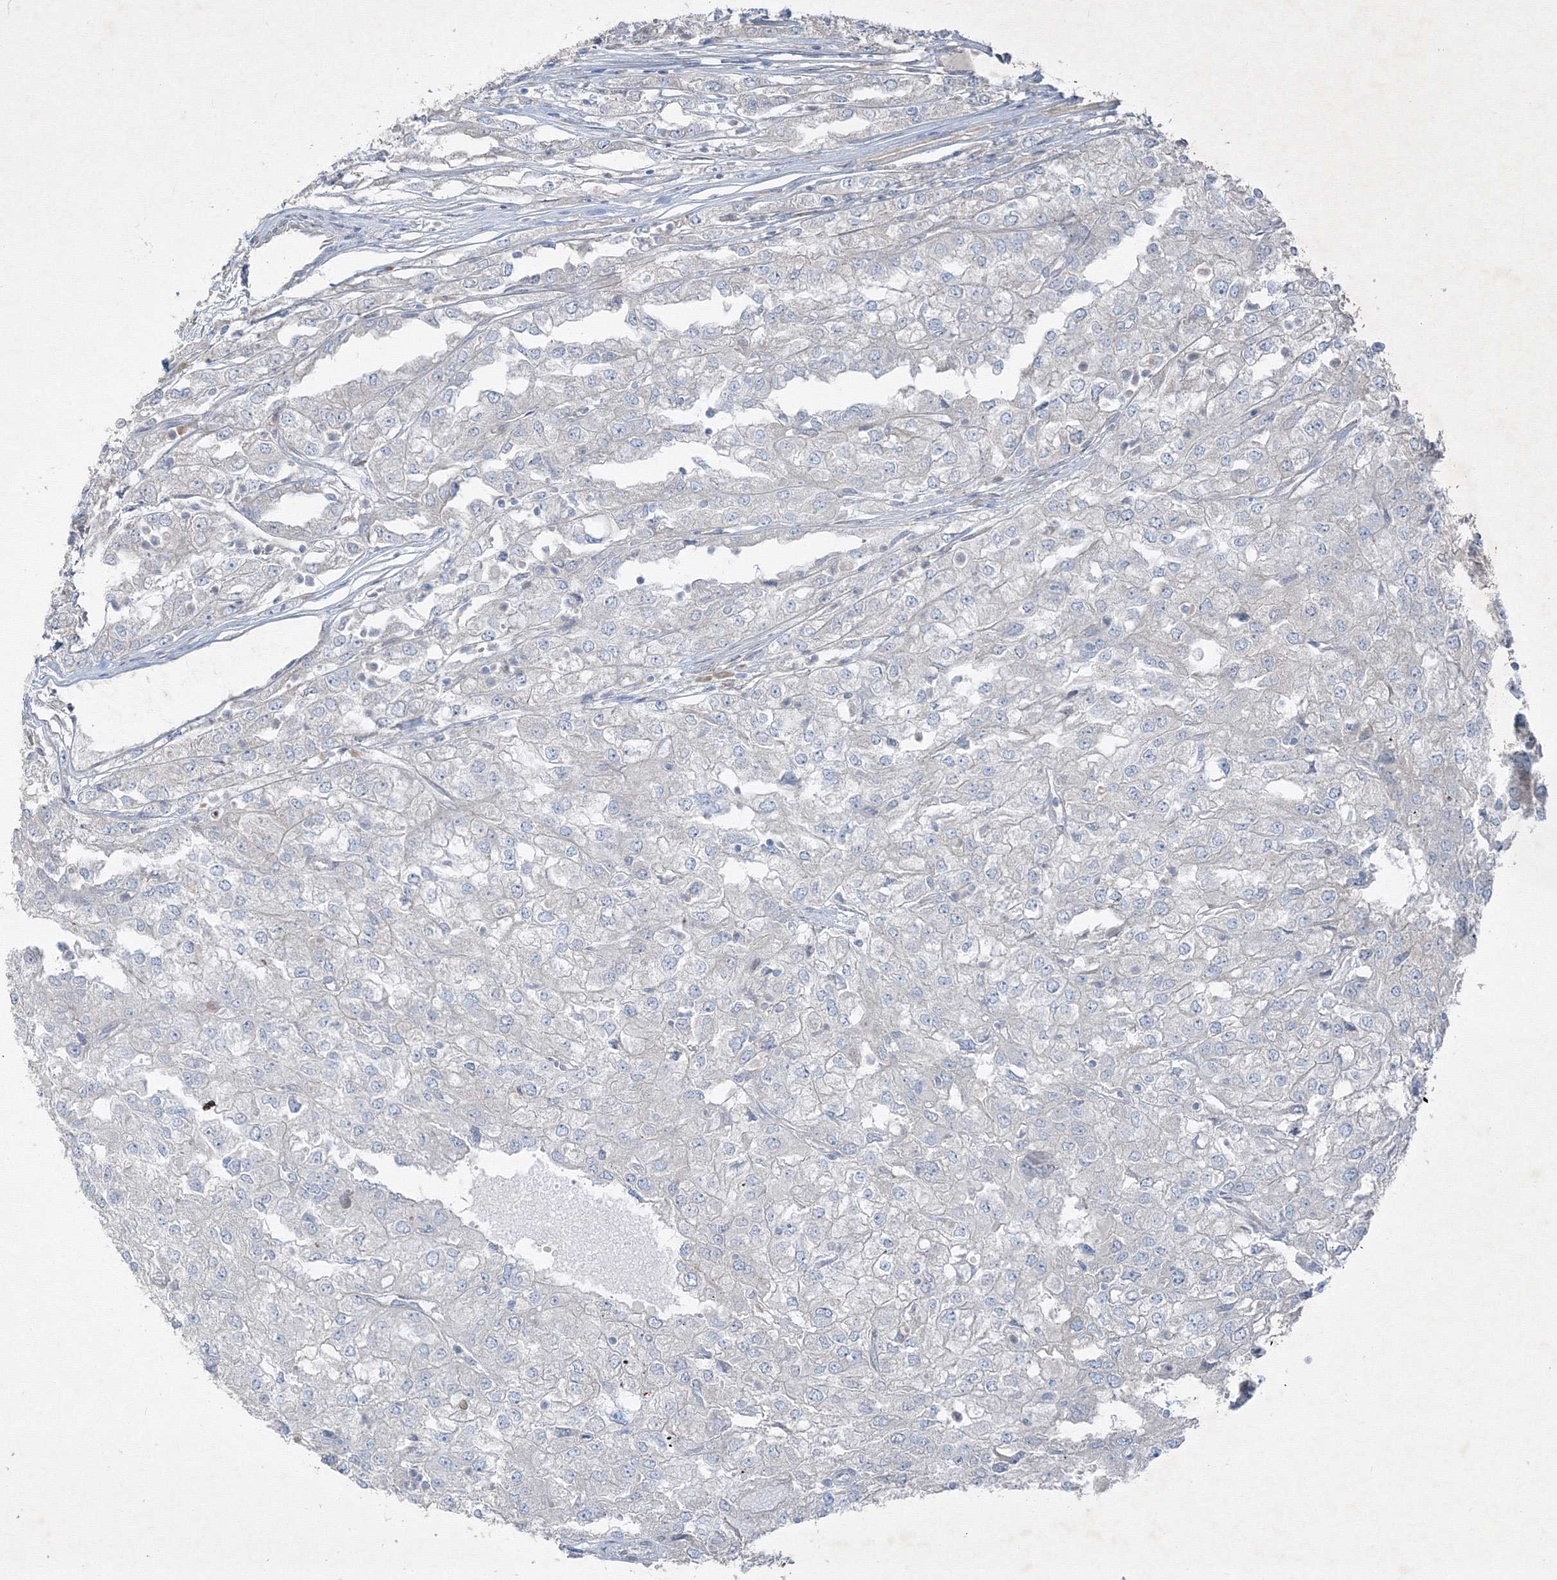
{"staining": {"intensity": "negative", "quantity": "none", "location": "none"}, "tissue": "renal cancer", "cell_type": "Tumor cells", "image_type": "cancer", "snomed": [{"axis": "morphology", "description": "Adenocarcinoma, NOS"}, {"axis": "topography", "description": "Kidney"}], "caption": "IHC micrograph of human adenocarcinoma (renal) stained for a protein (brown), which exhibits no positivity in tumor cells.", "gene": "IFNAR1", "patient": {"sex": "female", "age": 54}}